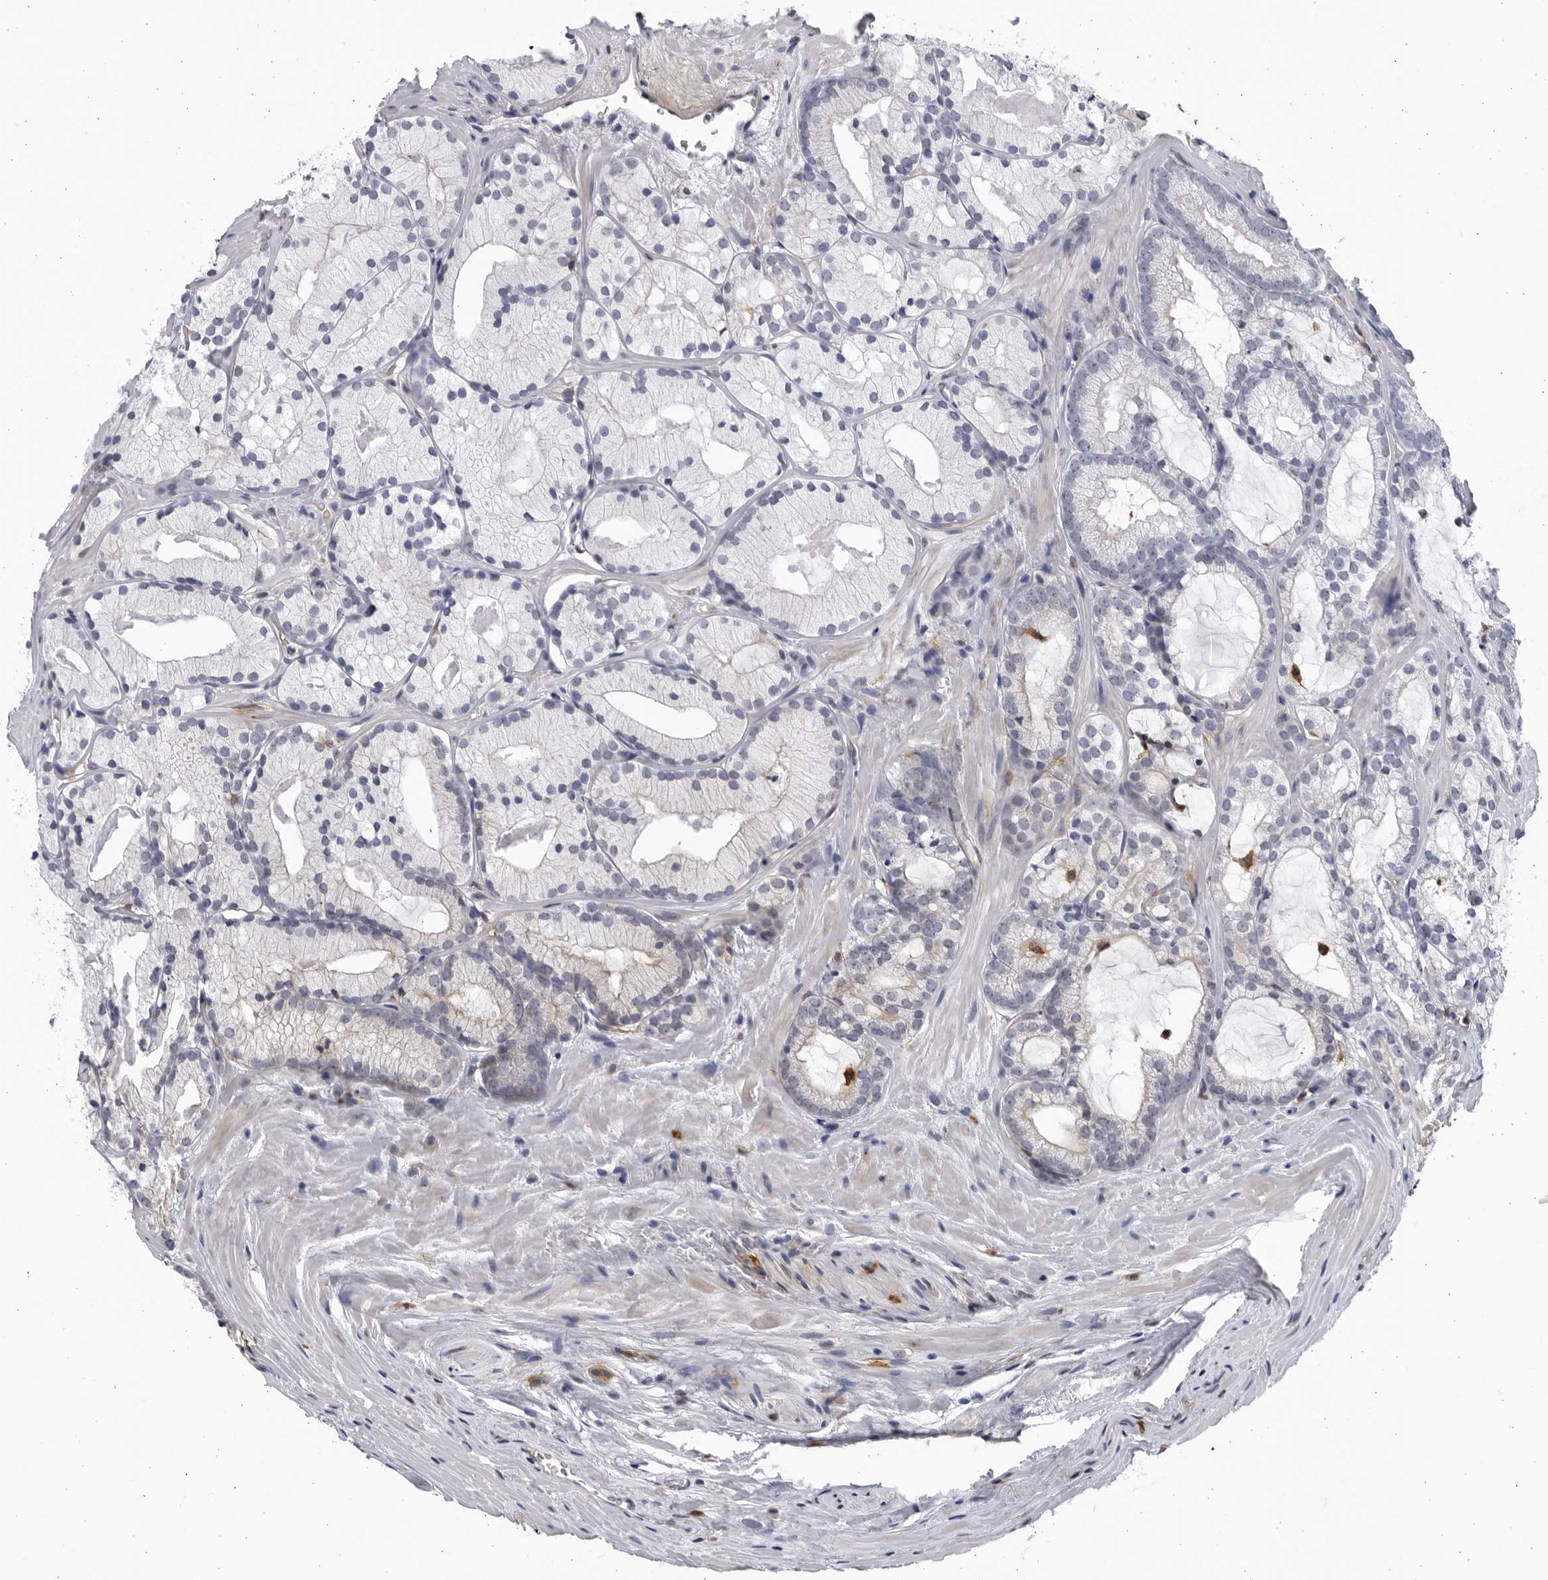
{"staining": {"intensity": "negative", "quantity": "none", "location": "none"}, "tissue": "prostate cancer", "cell_type": "Tumor cells", "image_type": "cancer", "snomed": [{"axis": "morphology", "description": "Adenocarcinoma, Low grade"}, {"axis": "topography", "description": "Prostate"}], "caption": "IHC histopathology image of neoplastic tissue: human low-grade adenocarcinoma (prostate) stained with DAB (3,3'-diaminobenzidine) demonstrates no significant protein expression in tumor cells.", "gene": "BMP2K", "patient": {"sex": "male", "age": 72}}